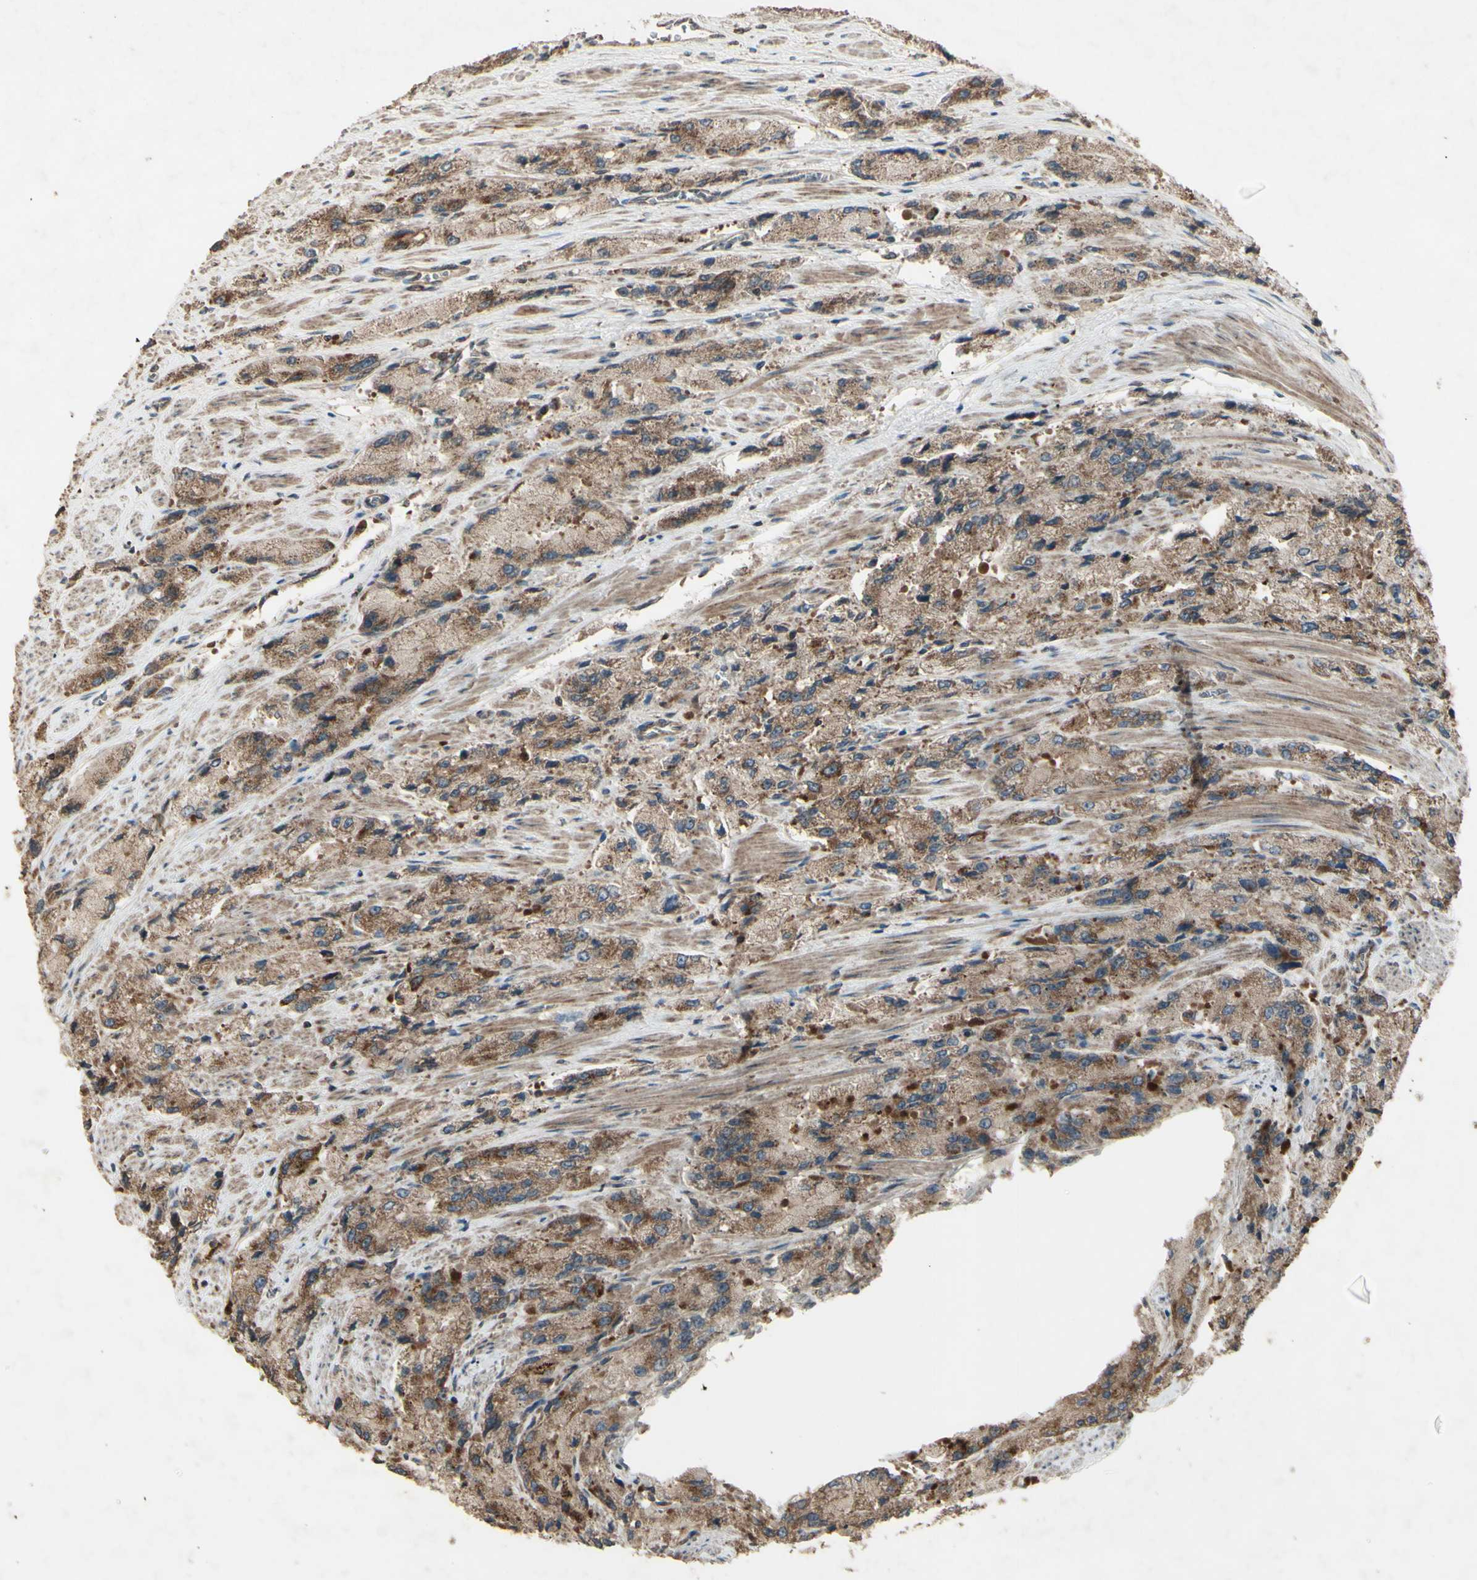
{"staining": {"intensity": "moderate", "quantity": ">75%", "location": "cytoplasmic/membranous"}, "tissue": "prostate cancer", "cell_type": "Tumor cells", "image_type": "cancer", "snomed": [{"axis": "morphology", "description": "Adenocarcinoma, High grade"}, {"axis": "topography", "description": "Prostate"}], "caption": "Immunohistochemical staining of human adenocarcinoma (high-grade) (prostate) reveals moderate cytoplasmic/membranous protein expression in about >75% of tumor cells.", "gene": "AP1G1", "patient": {"sex": "male", "age": 58}}